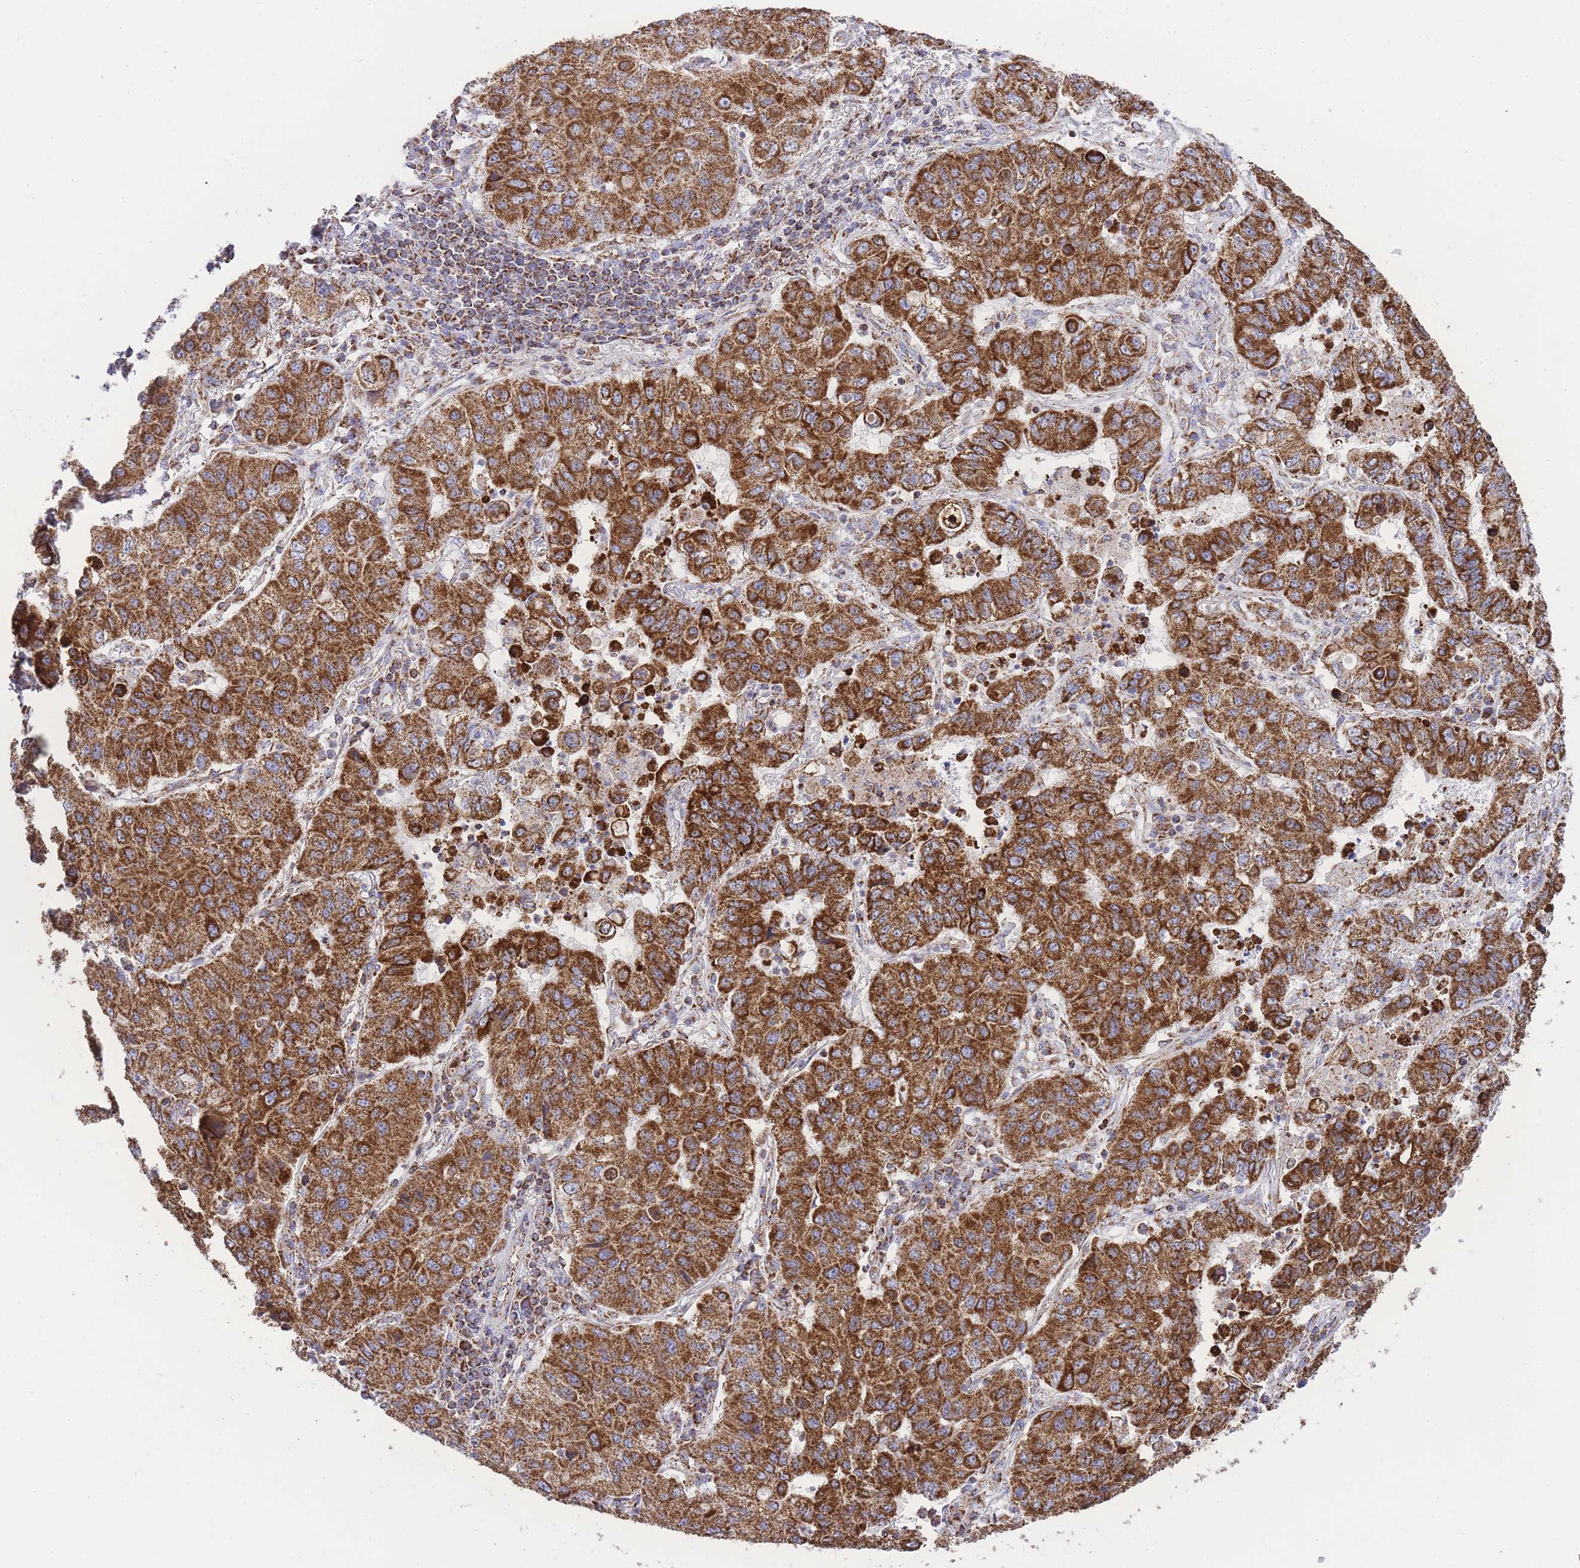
{"staining": {"intensity": "strong", "quantity": ">75%", "location": "cytoplasmic/membranous"}, "tissue": "lung cancer", "cell_type": "Tumor cells", "image_type": "cancer", "snomed": [{"axis": "morphology", "description": "Squamous cell carcinoma, NOS"}, {"axis": "topography", "description": "Lung"}], "caption": "The micrograph demonstrates immunohistochemical staining of lung cancer. There is strong cytoplasmic/membranous expression is seen in about >75% of tumor cells. The protein is stained brown, and the nuclei are stained in blue (DAB IHC with brightfield microscopy, high magnification).", "gene": "GSTM1", "patient": {"sex": "male", "age": 74}}